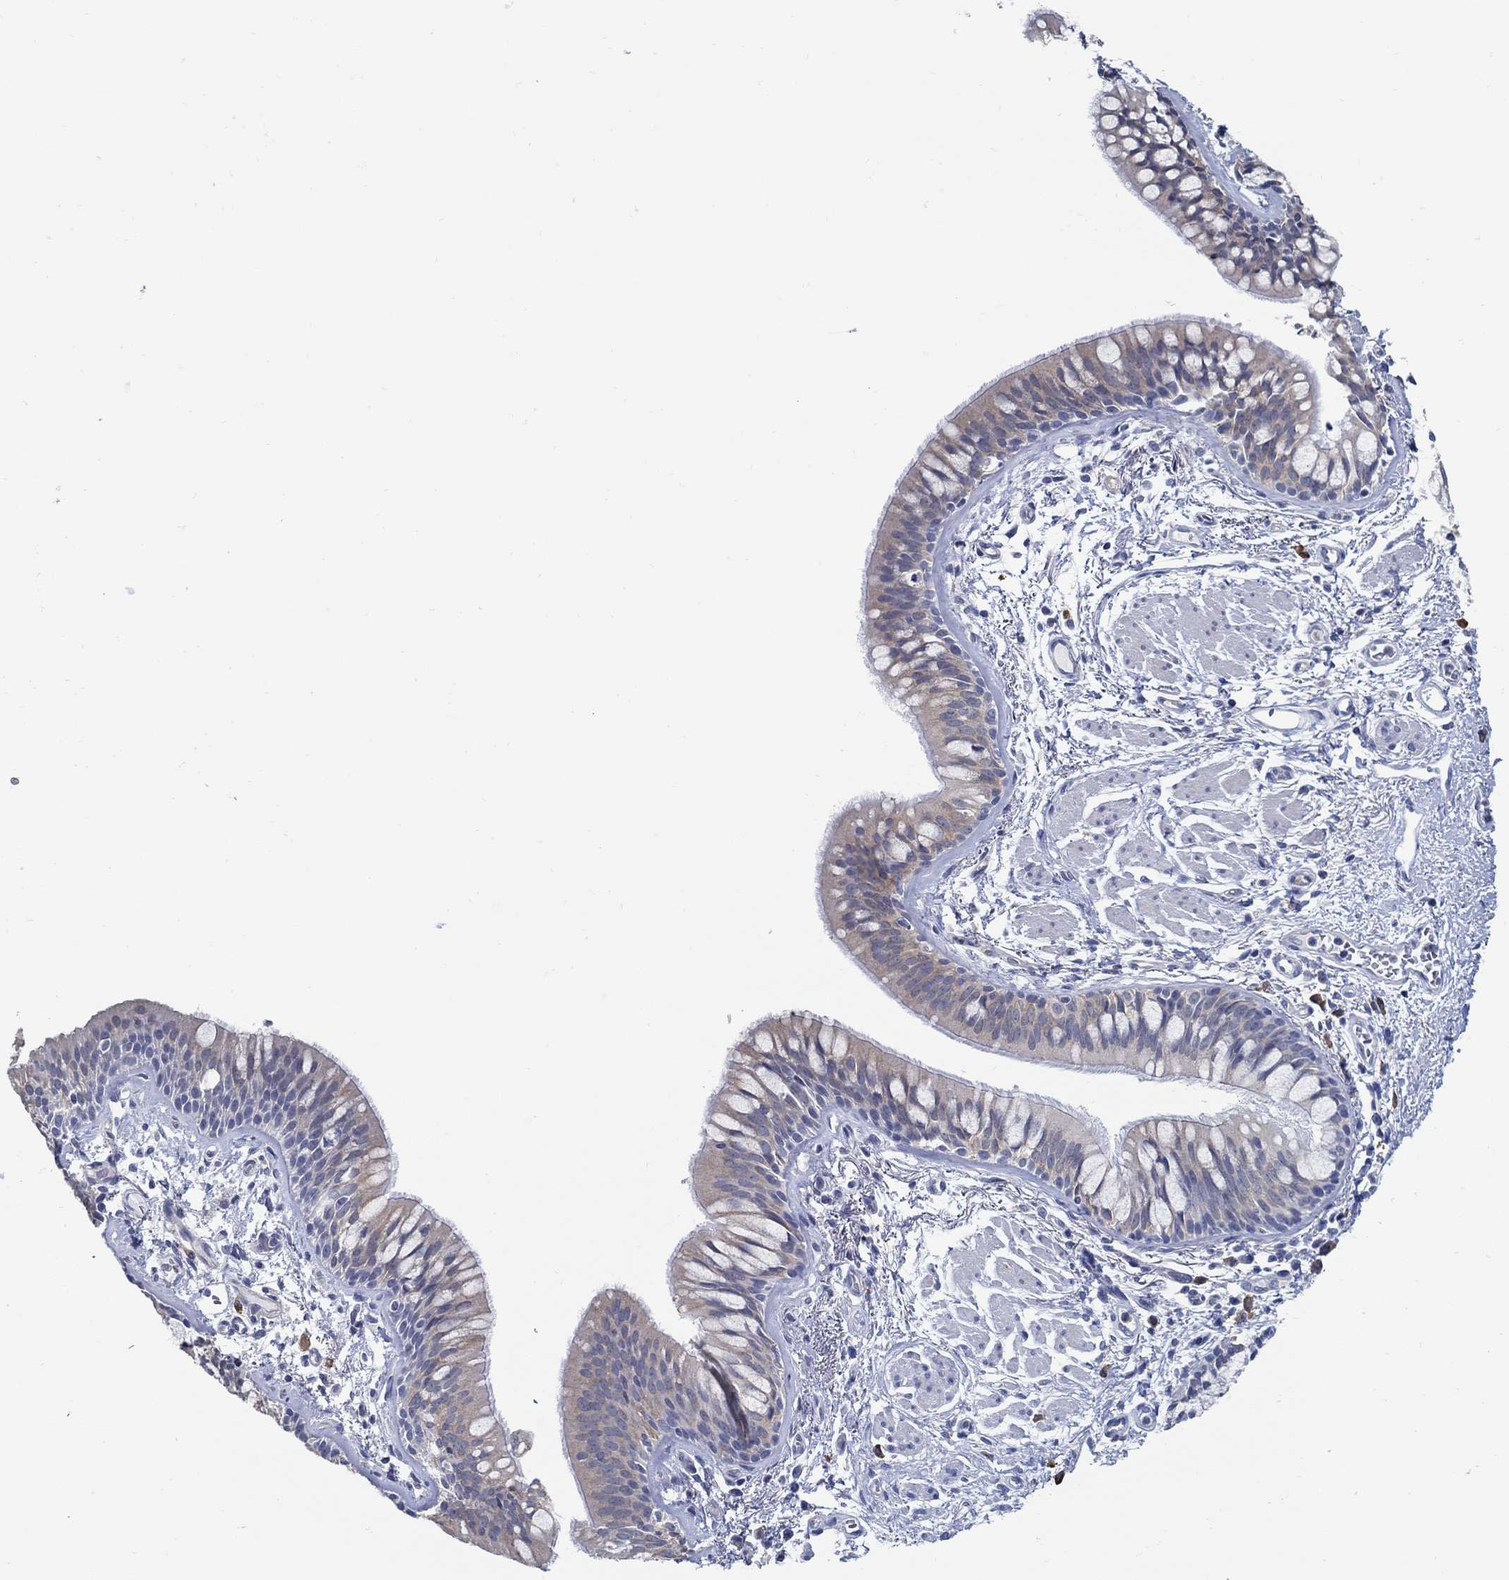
{"staining": {"intensity": "weak", "quantity": "<25%", "location": "cytoplasmic/membranous"}, "tissue": "bronchus", "cell_type": "Respiratory epithelial cells", "image_type": "normal", "snomed": [{"axis": "morphology", "description": "Normal tissue, NOS"}, {"axis": "topography", "description": "Bronchus"}, {"axis": "topography", "description": "Lung"}], "caption": "DAB (3,3'-diaminobenzidine) immunohistochemical staining of benign human bronchus shows no significant expression in respiratory epithelial cells.", "gene": "PCDH11X", "patient": {"sex": "female", "age": 57}}